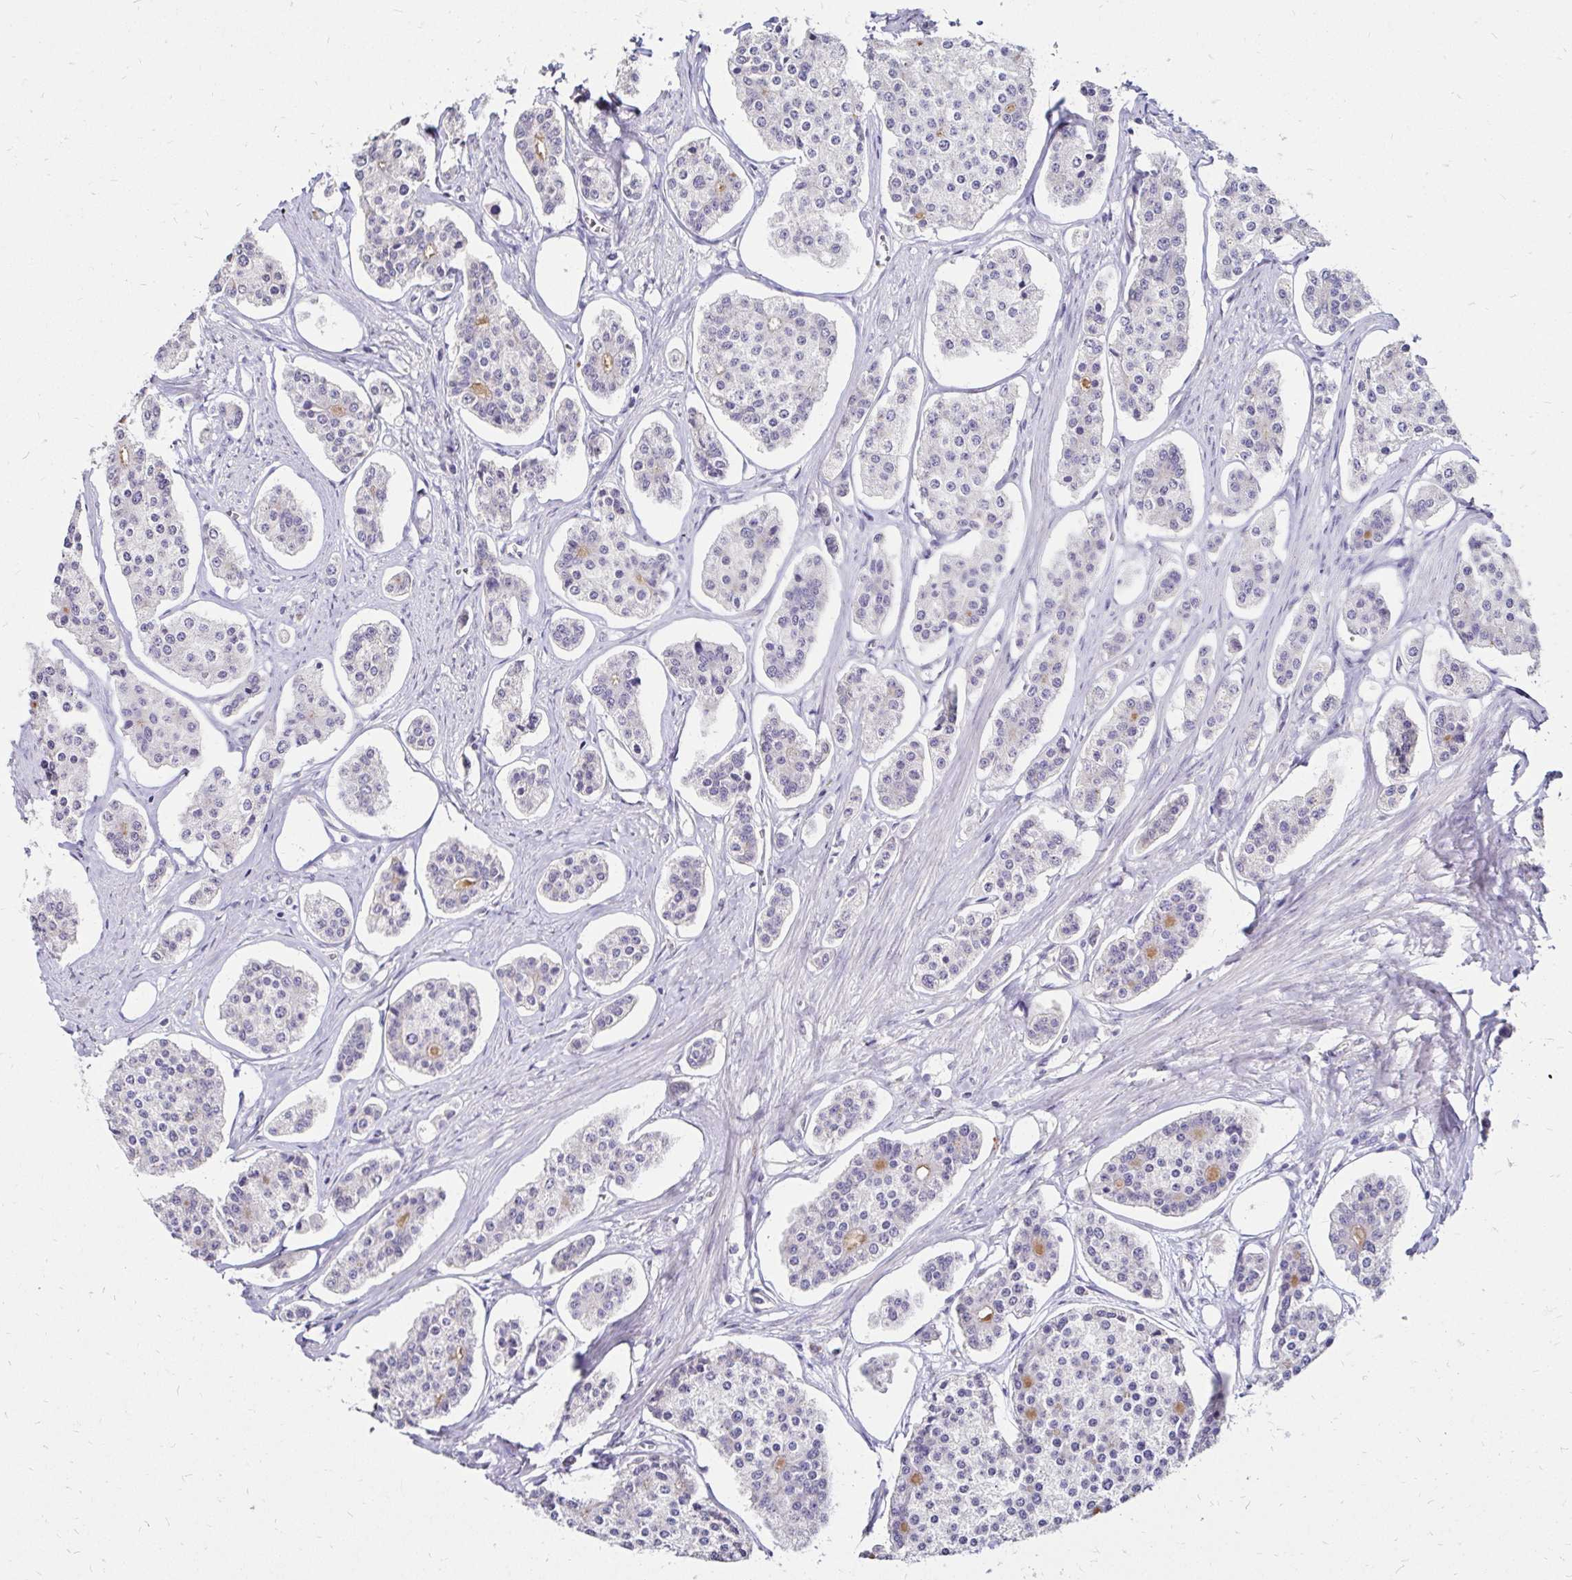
{"staining": {"intensity": "negative", "quantity": "none", "location": "none"}, "tissue": "carcinoid", "cell_type": "Tumor cells", "image_type": "cancer", "snomed": [{"axis": "morphology", "description": "Carcinoid, malignant, NOS"}, {"axis": "topography", "description": "Small intestine"}], "caption": "High power microscopy micrograph of an IHC micrograph of carcinoid, revealing no significant positivity in tumor cells.", "gene": "PRIMA1", "patient": {"sex": "female", "age": 65}}